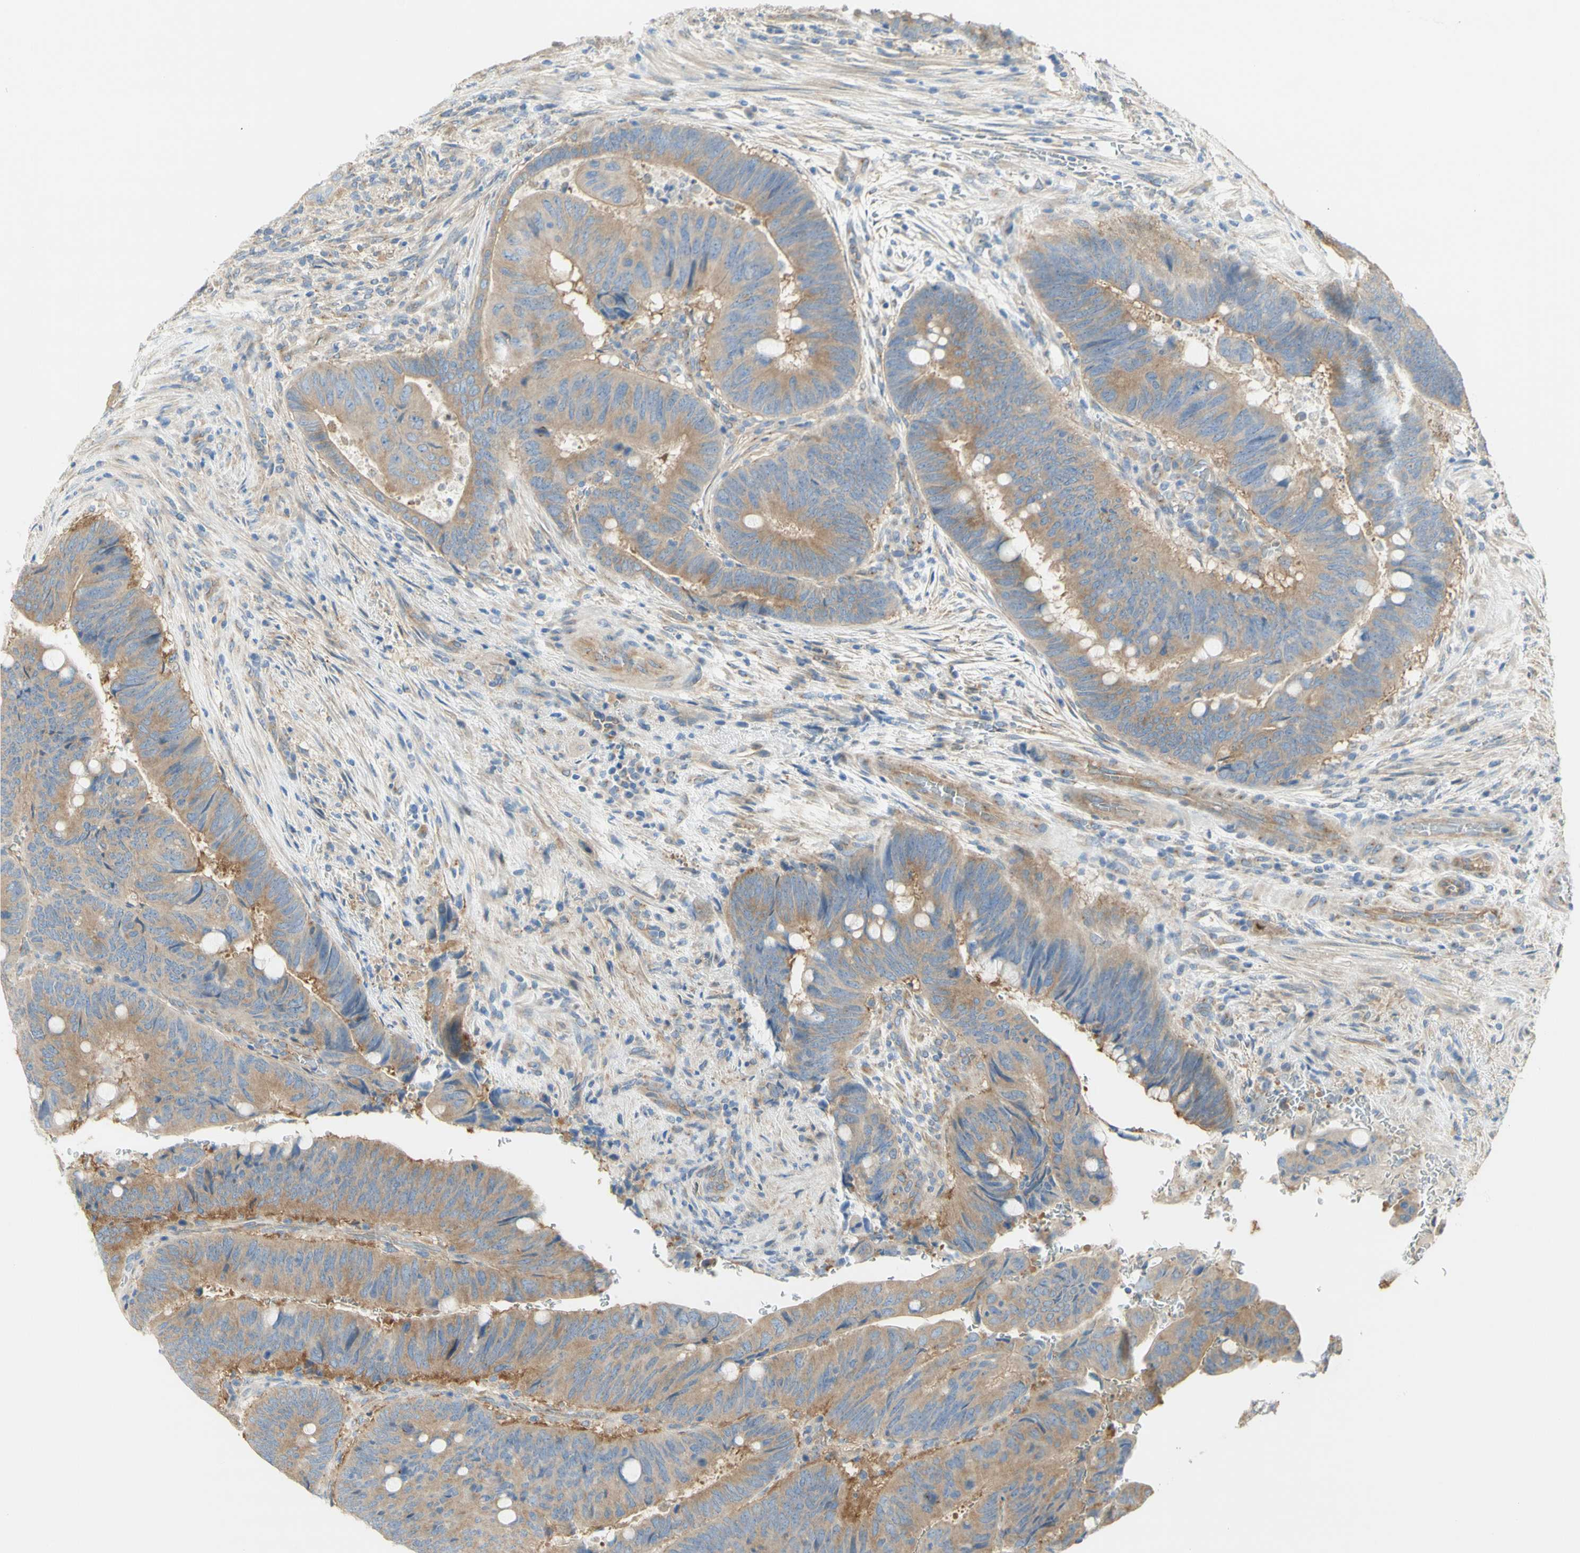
{"staining": {"intensity": "weak", "quantity": ">75%", "location": "cytoplasmic/membranous"}, "tissue": "colorectal cancer", "cell_type": "Tumor cells", "image_type": "cancer", "snomed": [{"axis": "morphology", "description": "Normal tissue, NOS"}, {"axis": "morphology", "description": "Adenocarcinoma, NOS"}, {"axis": "topography", "description": "Rectum"}, {"axis": "topography", "description": "Peripheral nerve tissue"}], "caption": "Immunohistochemistry image of neoplastic tissue: human colorectal adenocarcinoma stained using immunohistochemistry (IHC) demonstrates low levels of weak protein expression localized specifically in the cytoplasmic/membranous of tumor cells, appearing as a cytoplasmic/membranous brown color.", "gene": "DYNC1H1", "patient": {"sex": "male", "age": 92}}